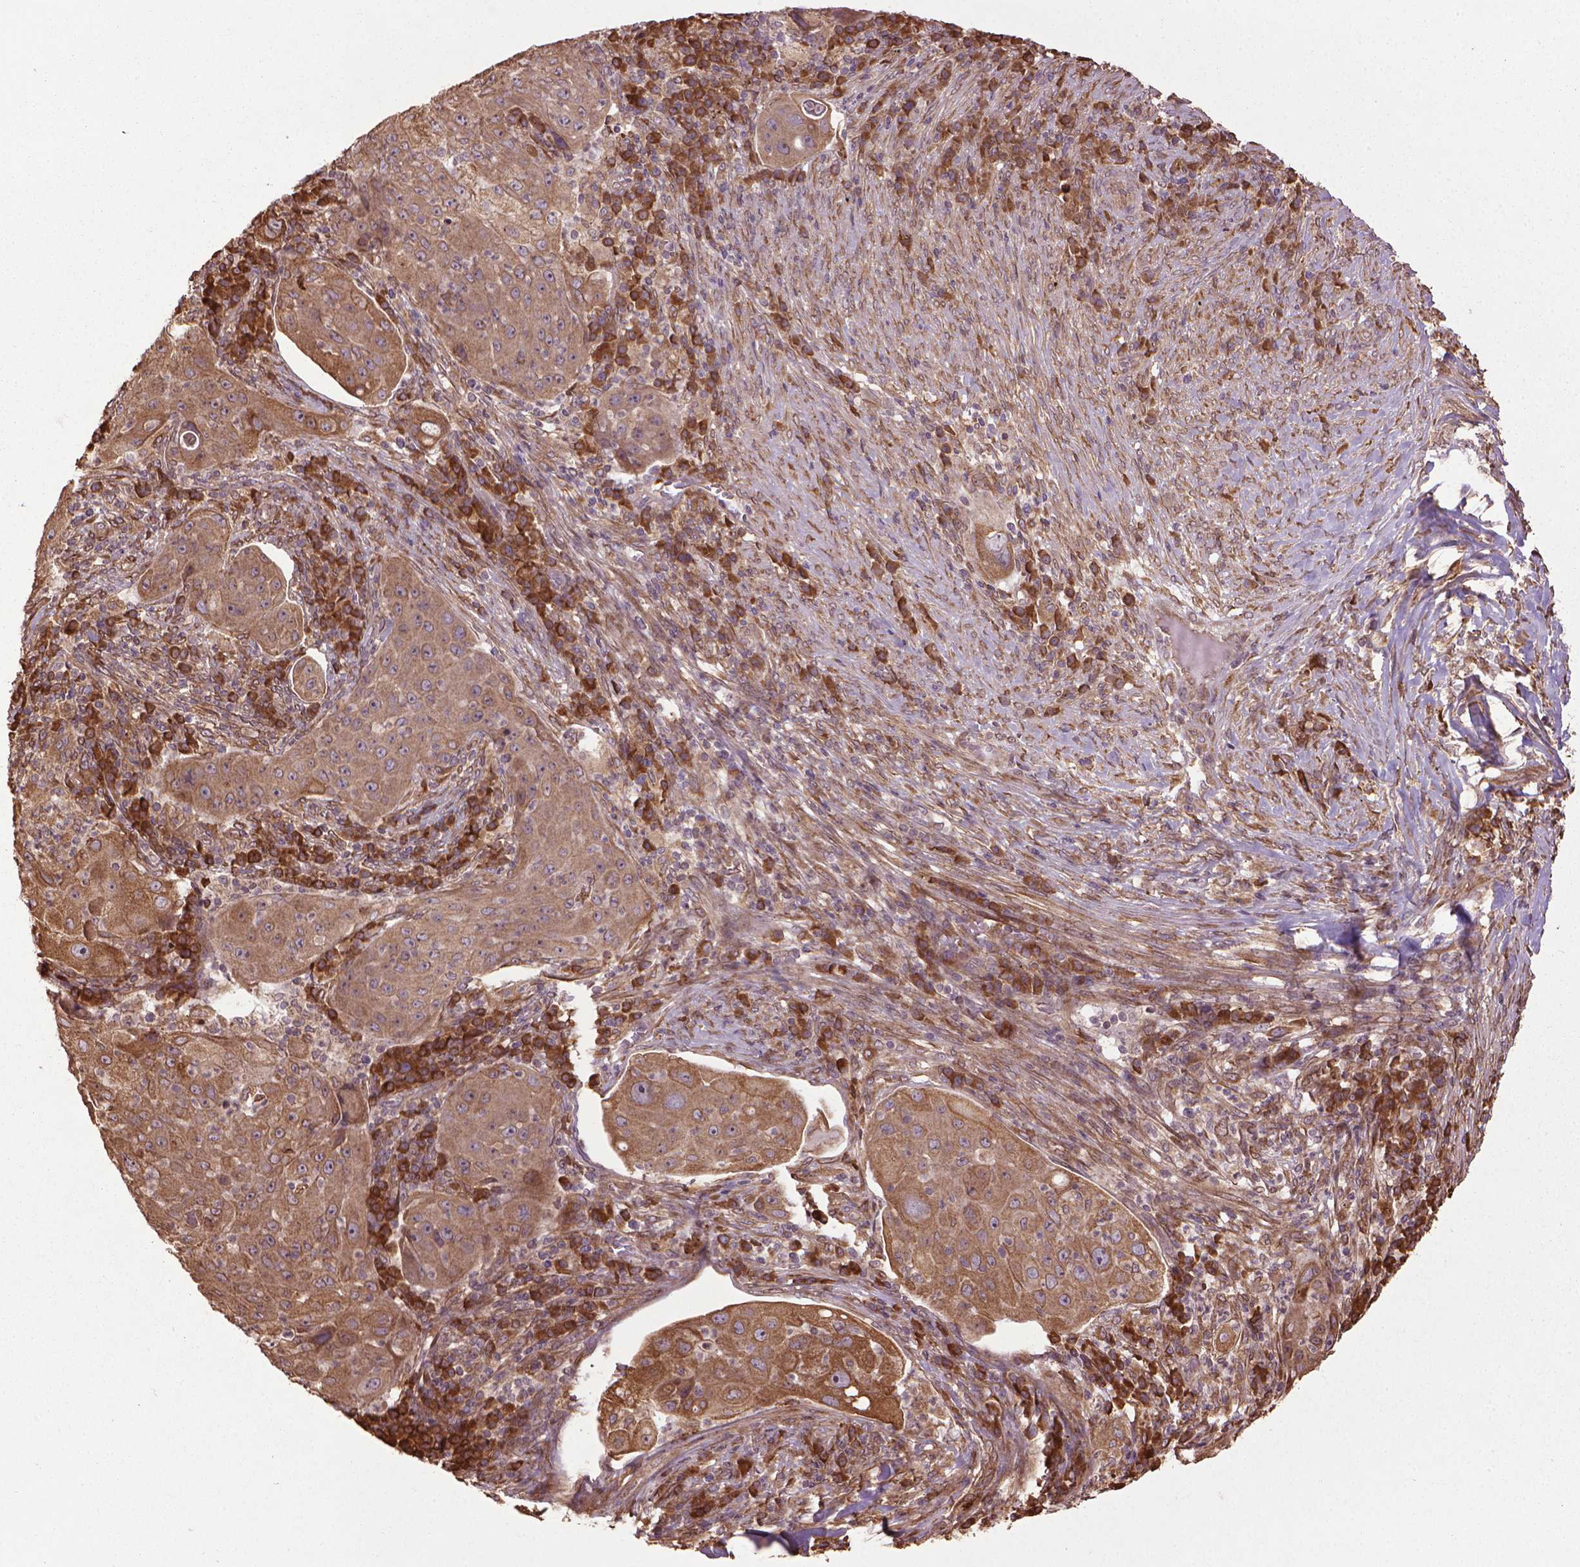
{"staining": {"intensity": "moderate", "quantity": ">75%", "location": "cytoplasmic/membranous"}, "tissue": "lung cancer", "cell_type": "Tumor cells", "image_type": "cancer", "snomed": [{"axis": "morphology", "description": "Squamous cell carcinoma, NOS"}, {"axis": "topography", "description": "Lung"}], "caption": "Immunohistochemistry (IHC) image of squamous cell carcinoma (lung) stained for a protein (brown), which demonstrates medium levels of moderate cytoplasmic/membranous expression in approximately >75% of tumor cells.", "gene": "GAS1", "patient": {"sex": "female", "age": 59}}